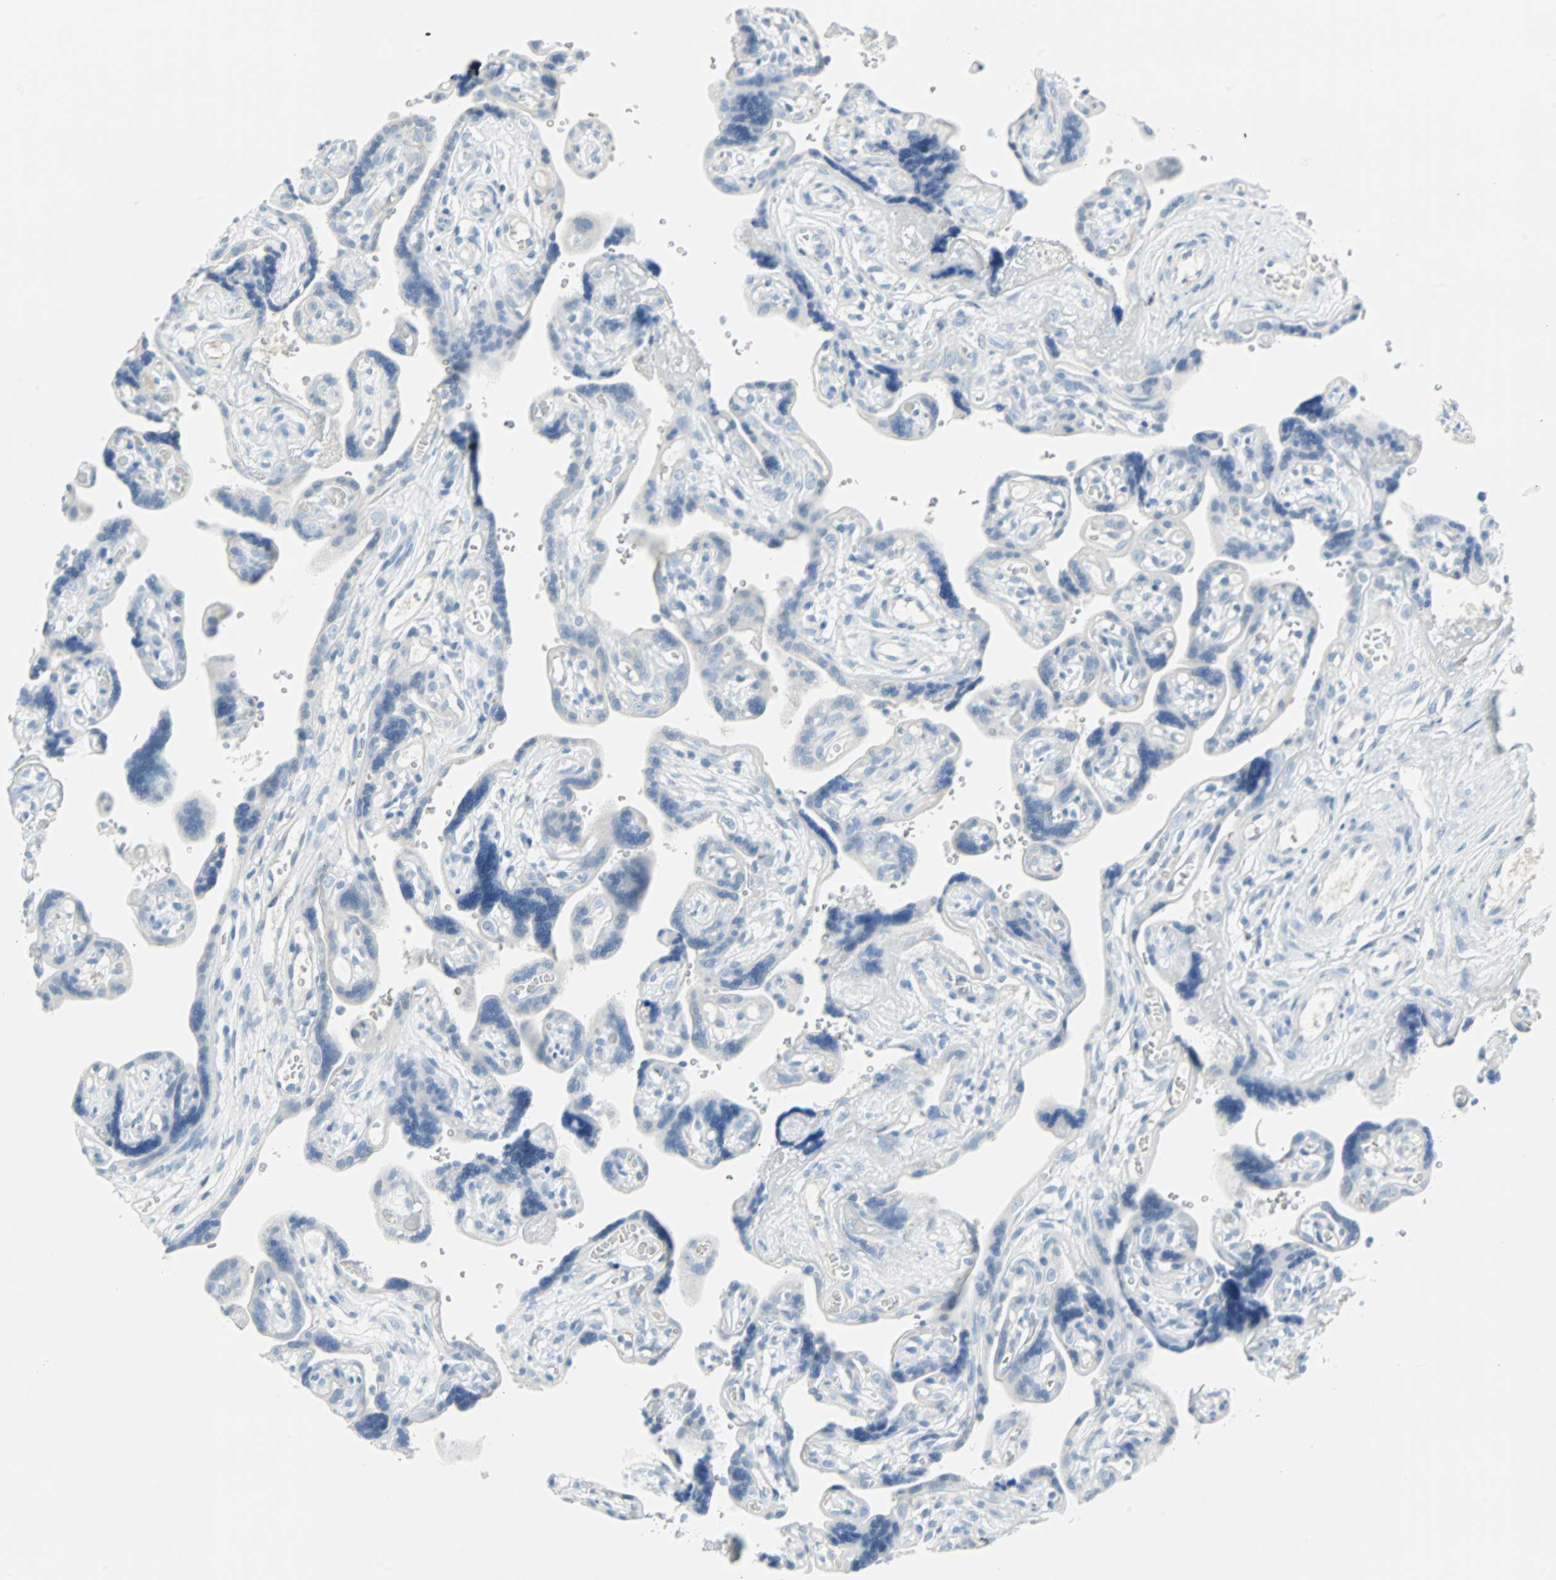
{"staining": {"intensity": "negative", "quantity": "none", "location": "none"}, "tissue": "placenta", "cell_type": "Decidual cells", "image_type": "normal", "snomed": [{"axis": "morphology", "description": "Normal tissue, NOS"}, {"axis": "topography", "description": "Placenta"}], "caption": "DAB immunohistochemical staining of benign human placenta exhibits no significant staining in decidual cells. The staining is performed using DAB brown chromogen with nuclei counter-stained in using hematoxylin.", "gene": "STX1A", "patient": {"sex": "female", "age": 30}}